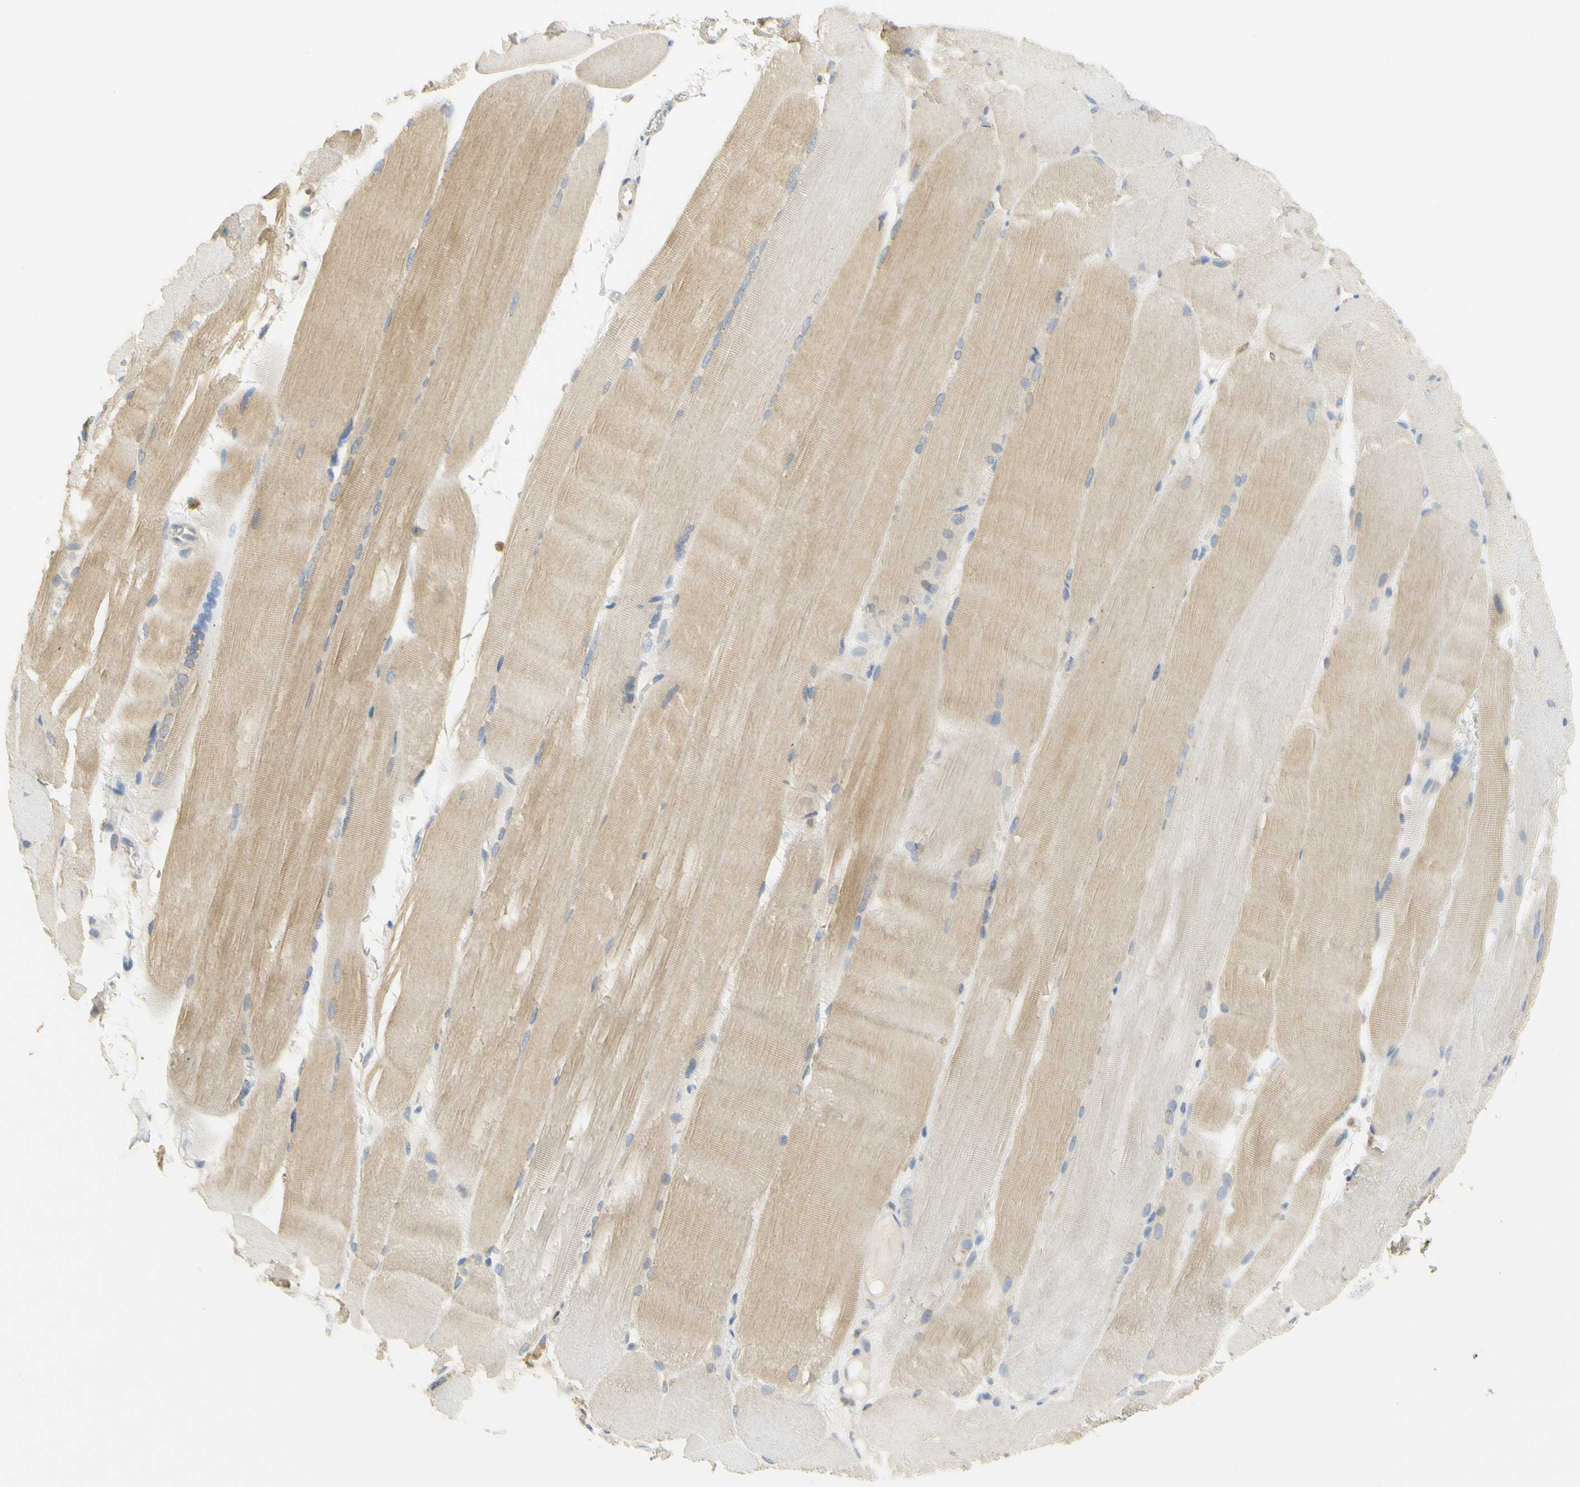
{"staining": {"intensity": "weak", "quantity": ">75%", "location": "cytoplasmic/membranous"}, "tissue": "skeletal muscle", "cell_type": "Myocytes", "image_type": "normal", "snomed": [{"axis": "morphology", "description": "Normal tissue, NOS"}, {"axis": "topography", "description": "Skin"}, {"axis": "topography", "description": "Skeletal muscle"}], "caption": "The immunohistochemical stain highlights weak cytoplasmic/membranous positivity in myocytes of benign skeletal muscle.", "gene": "PAK1", "patient": {"sex": "male", "age": 83}}